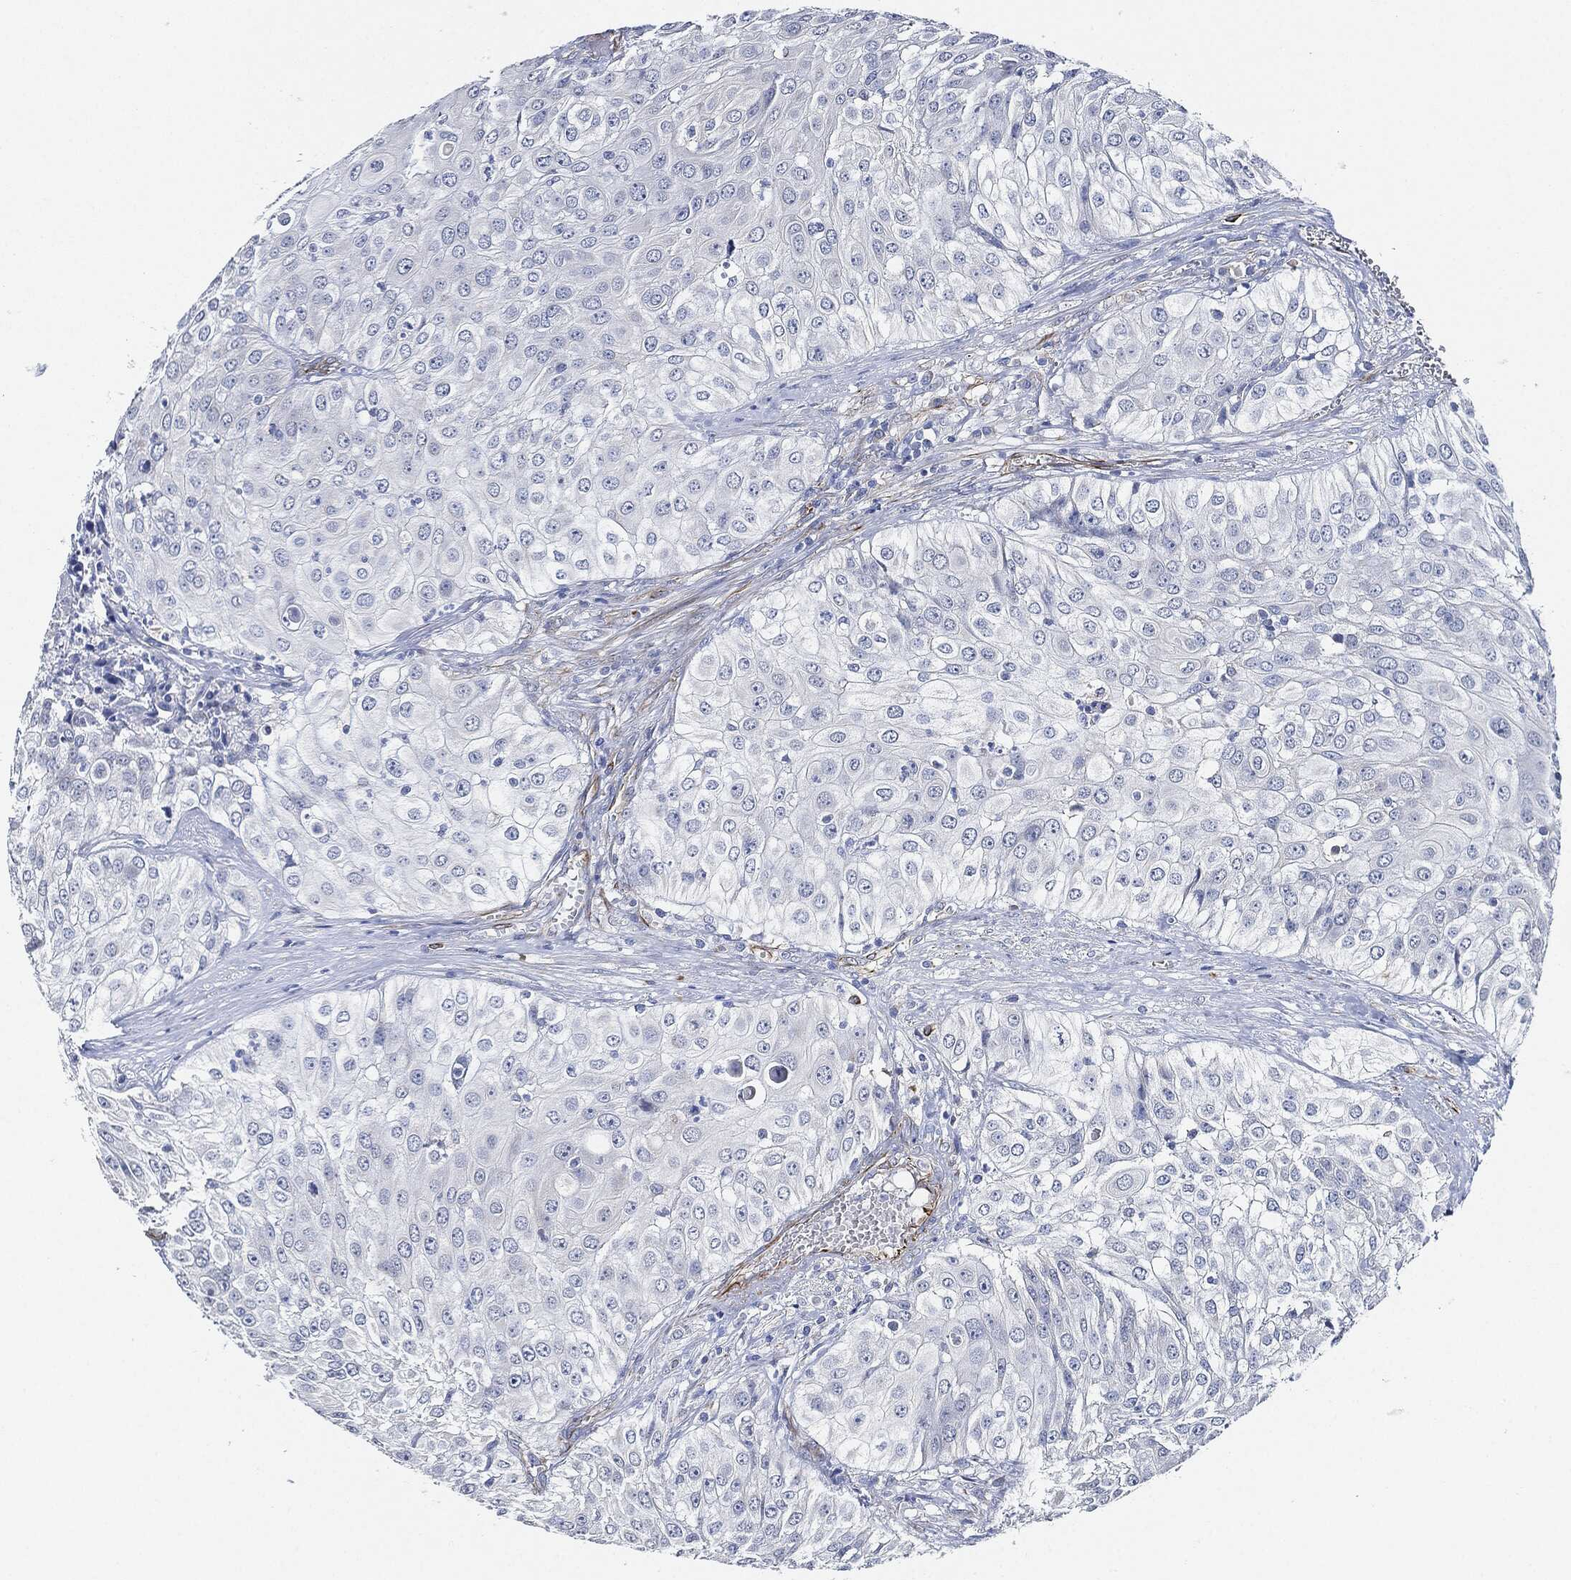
{"staining": {"intensity": "negative", "quantity": "none", "location": "none"}, "tissue": "urothelial cancer", "cell_type": "Tumor cells", "image_type": "cancer", "snomed": [{"axis": "morphology", "description": "Urothelial carcinoma, High grade"}, {"axis": "topography", "description": "Urinary bladder"}], "caption": "This is a micrograph of immunohistochemistry staining of urothelial cancer, which shows no expression in tumor cells.", "gene": "THSD1", "patient": {"sex": "female", "age": 79}}